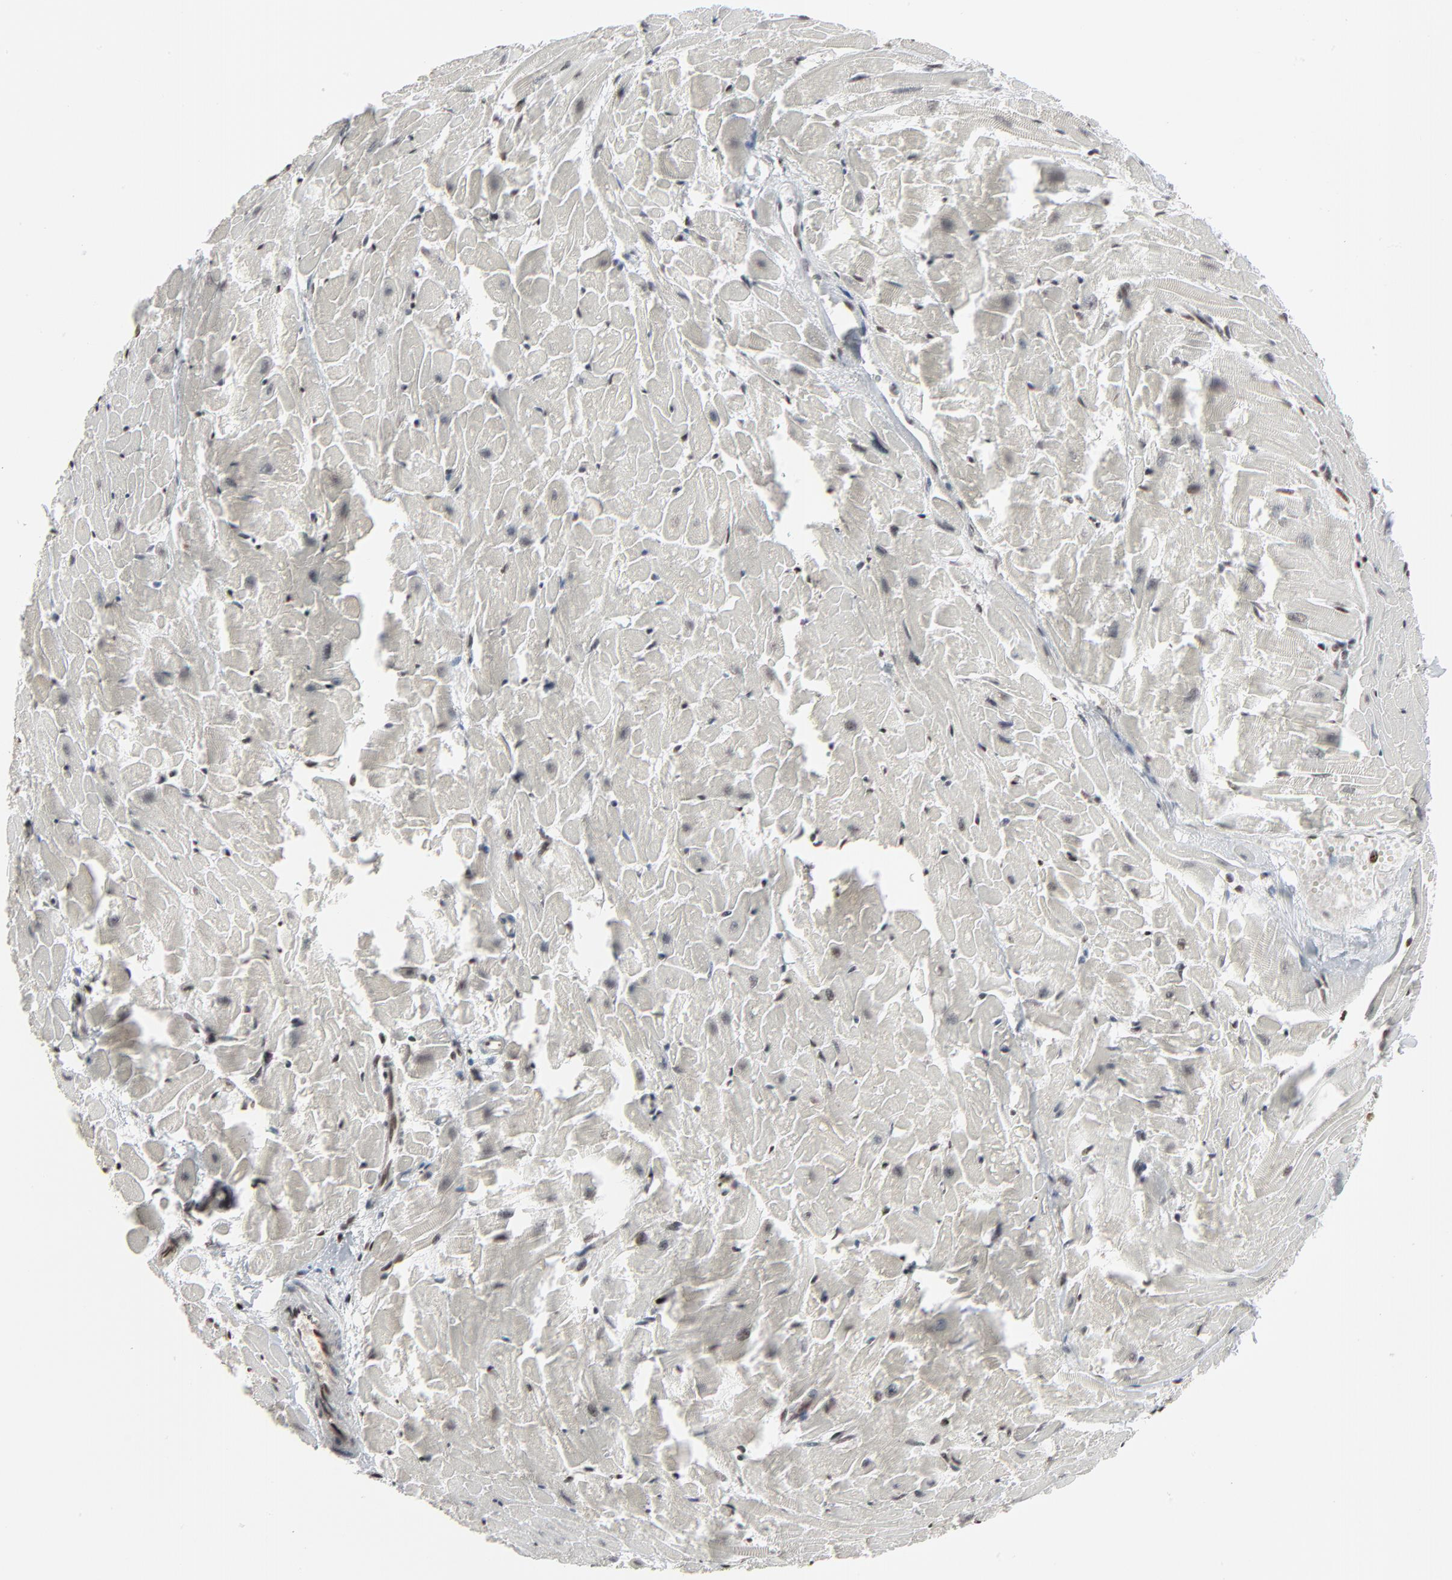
{"staining": {"intensity": "strong", "quantity": ">75%", "location": "nuclear"}, "tissue": "heart muscle", "cell_type": "Cardiomyocytes", "image_type": "normal", "snomed": [{"axis": "morphology", "description": "Normal tissue, NOS"}, {"axis": "topography", "description": "Heart"}], "caption": "Heart muscle stained for a protein shows strong nuclear positivity in cardiomyocytes. (IHC, brightfield microscopy, high magnification).", "gene": "MEIS2", "patient": {"sex": "female", "age": 19}}